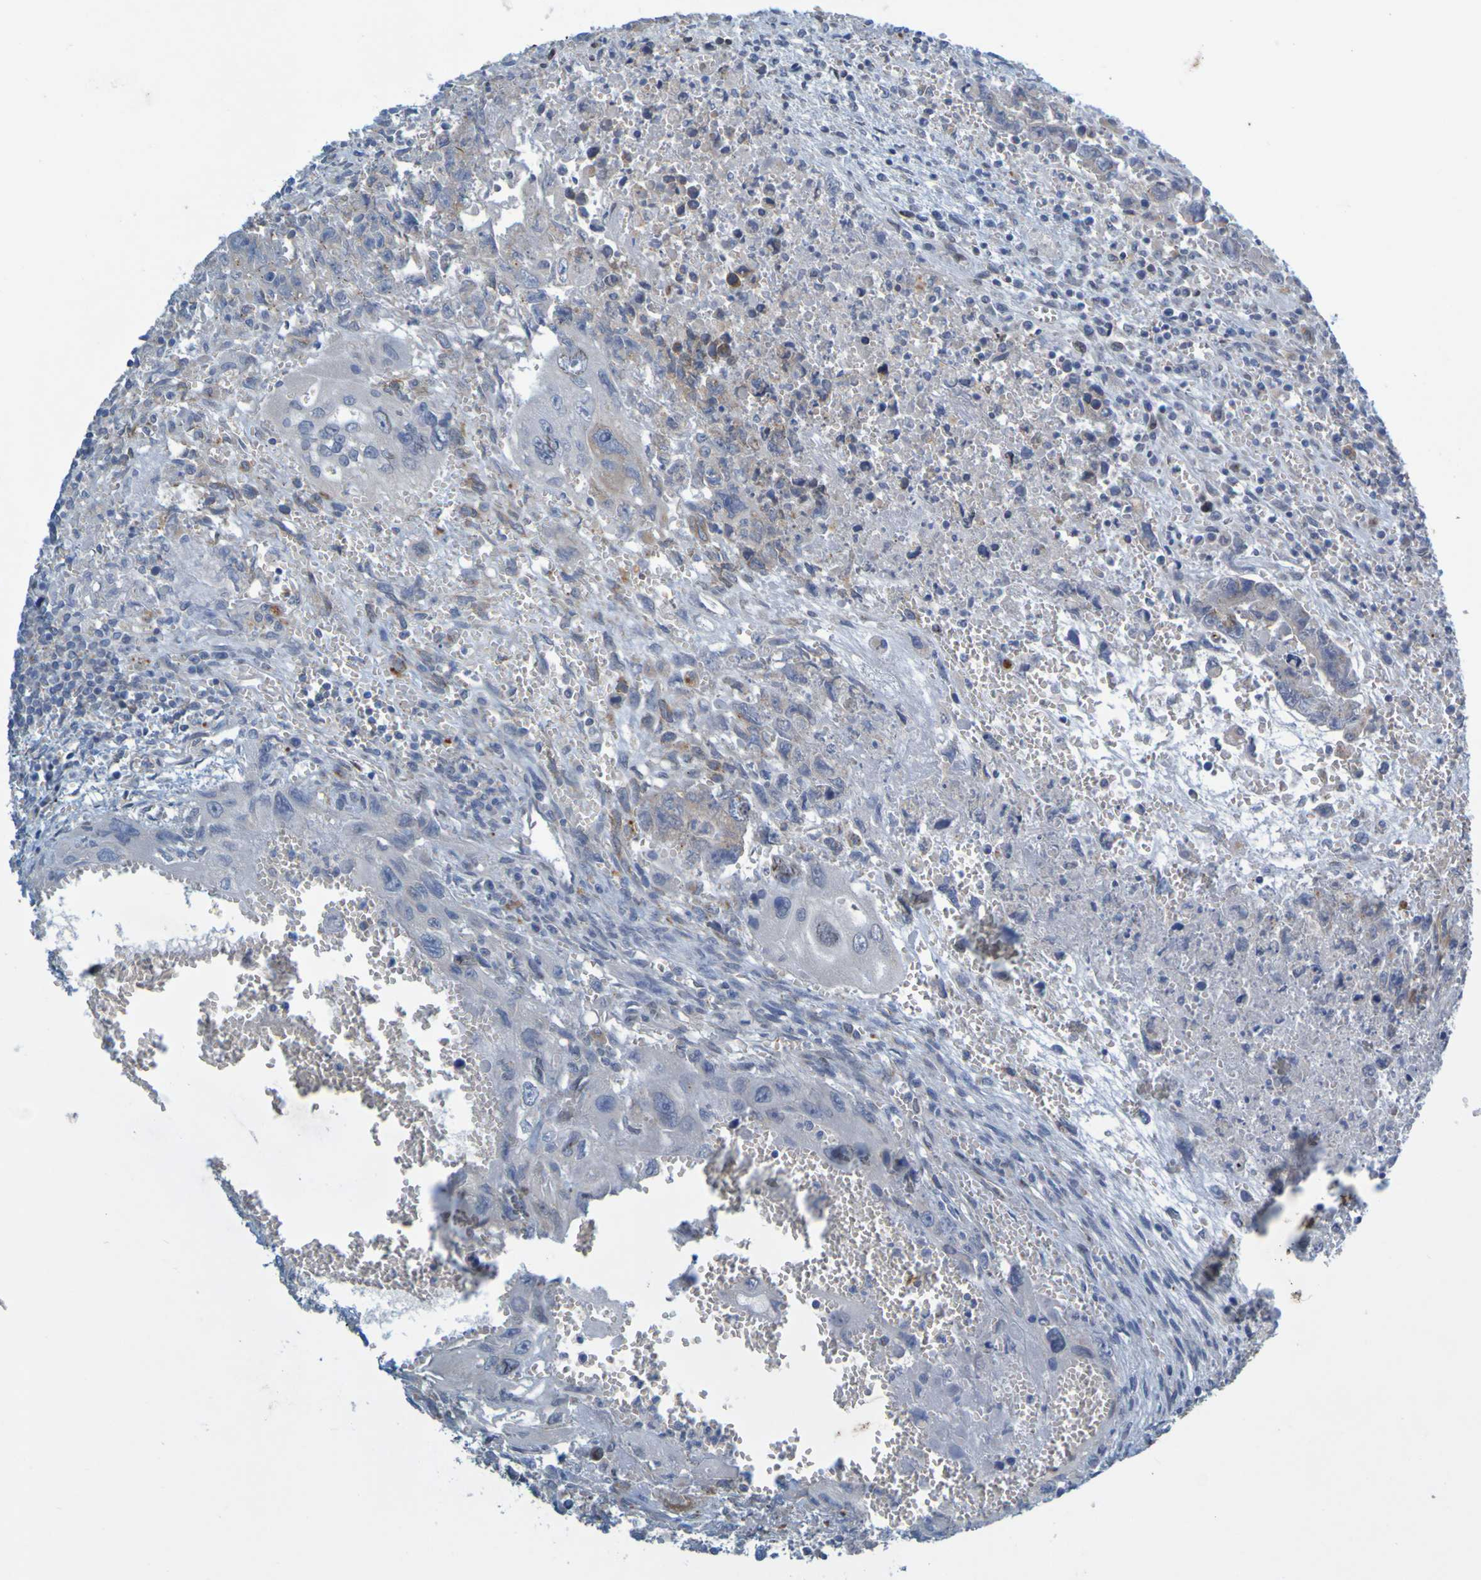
{"staining": {"intensity": "weak", "quantity": "<25%", "location": "cytoplasmic/membranous"}, "tissue": "testis cancer", "cell_type": "Tumor cells", "image_type": "cancer", "snomed": [{"axis": "morphology", "description": "Carcinoma, Embryonal, NOS"}, {"axis": "topography", "description": "Testis"}], "caption": "High power microscopy micrograph of an immunohistochemistry (IHC) image of testis cancer (embryonal carcinoma), revealing no significant positivity in tumor cells. The staining was performed using DAB to visualize the protein expression in brown, while the nuclei were stained in blue with hematoxylin (Magnification: 20x).", "gene": "MAG", "patient": {"sex": "male", "age": 28}}